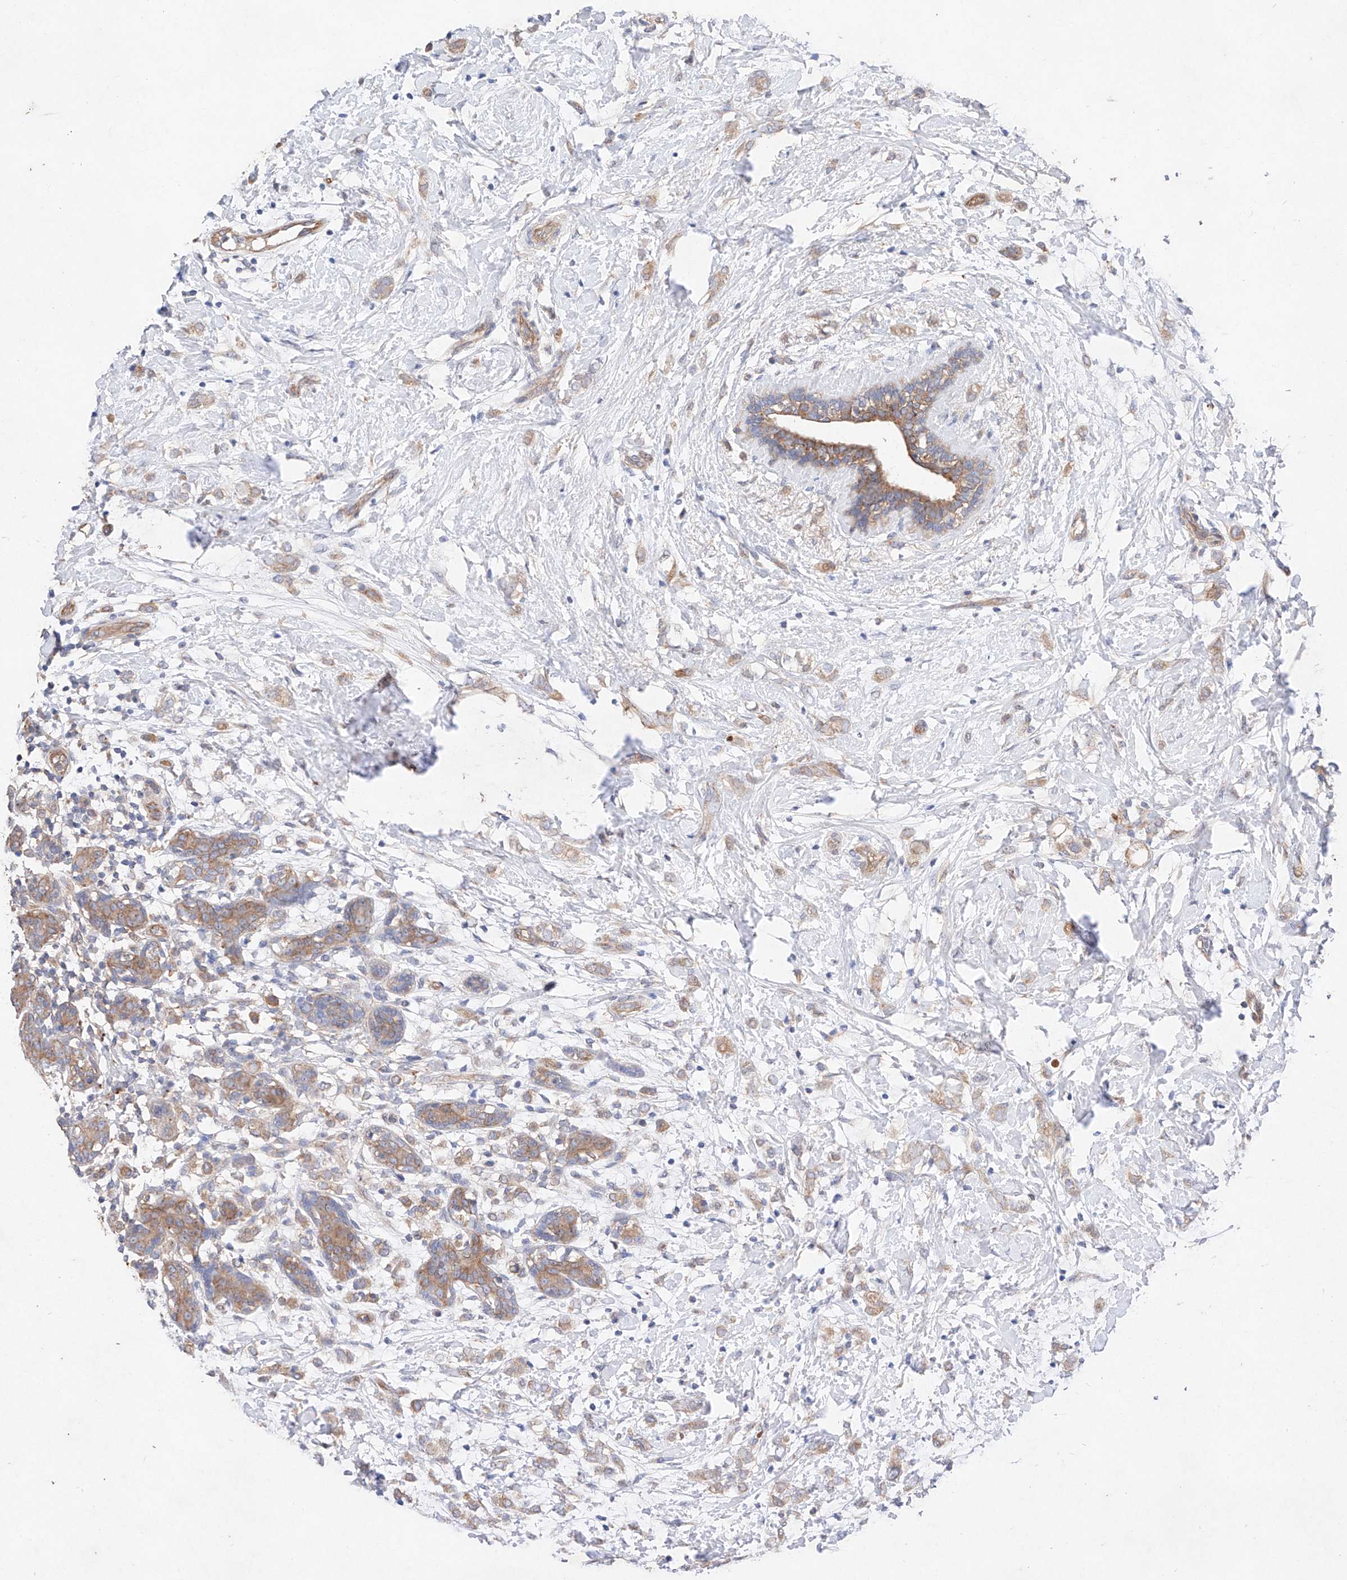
{"staining": {"intensity": "weak", "quantity": ">75%", "location": "cytoplasmic/membranous"}, "tissue": "breast cancer", "cell_type": "Tumor cells", "image_type": "cancer", "snomed": [{"axis": "morphology", "description": "Normal tissue, NOS"}, {"axis": "morphology", "description": "Lobular carcinoma"}, {"axis": "topography", "description": "Breast"}], "caption": "DAB immunohistochemical staining of lobular carcinoma (breast) shows weak cytoplasmic/membranous protein positivity in approximately >75% of tumor cells. The staining is performed using DAB brown chromogen to label protein expression. The nuclei are counter-stained blue using hematoxylin.", "gene": "C6orf62", "patient": {"sex": "female", "age": 47}}